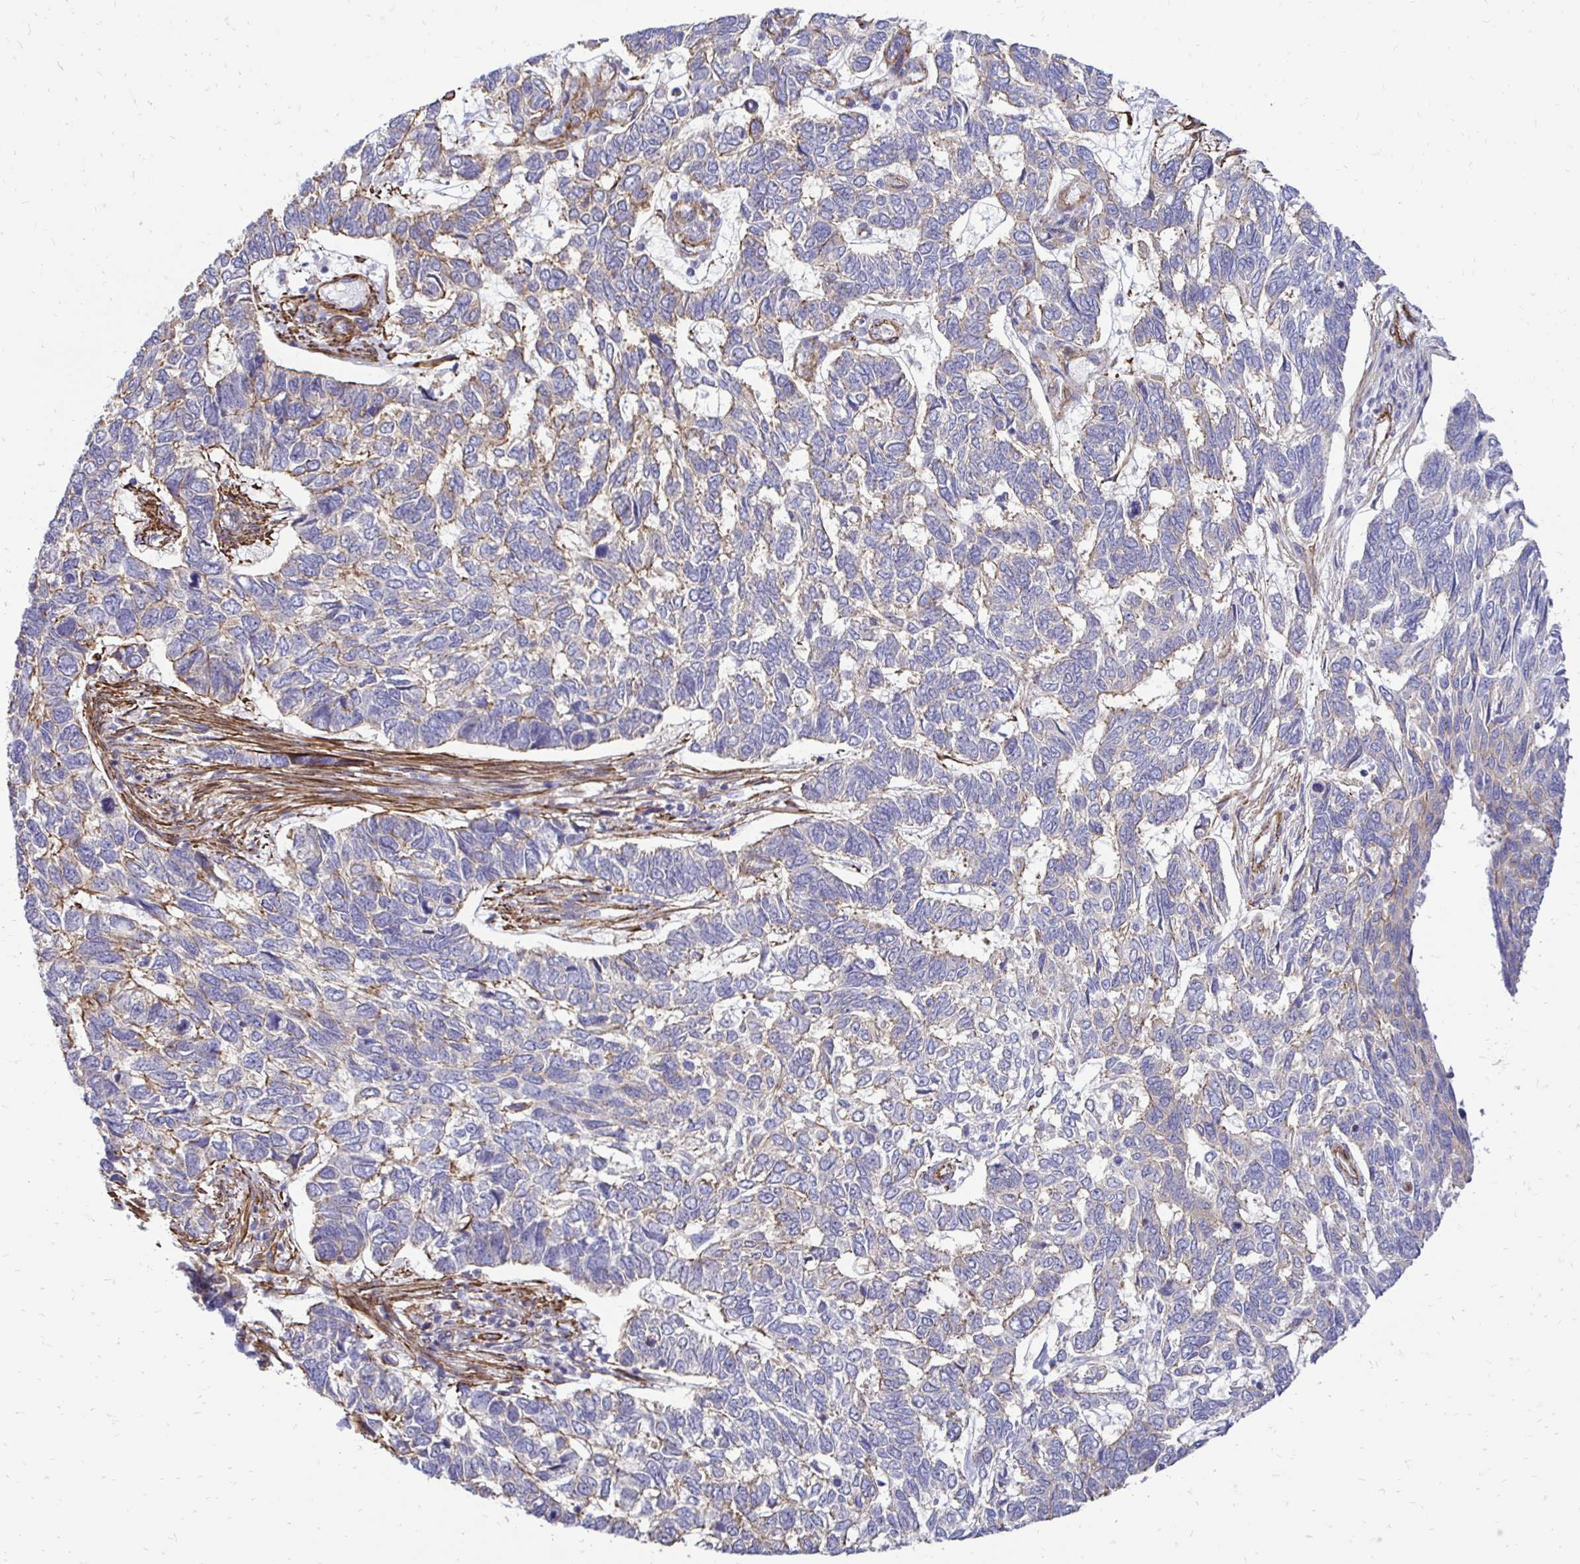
{"staining": {"intensity": "negative", "quantity": "none", "location": "none"}, "tissue": "skin cancer", "cell_type": "Tumor cells", "image_type": "cancer", "snomed": [{"axis": "morphology", "description": "Basal cell carcinoma"}, {"axis": "topography", "description": "Skin"}], "caption": "The image reveals no significant positivity in tumor cells of skin cancer (basal cell carcinoma).", "gene": "CTPS1", "patient": {"sex": "female", "age": 65}}